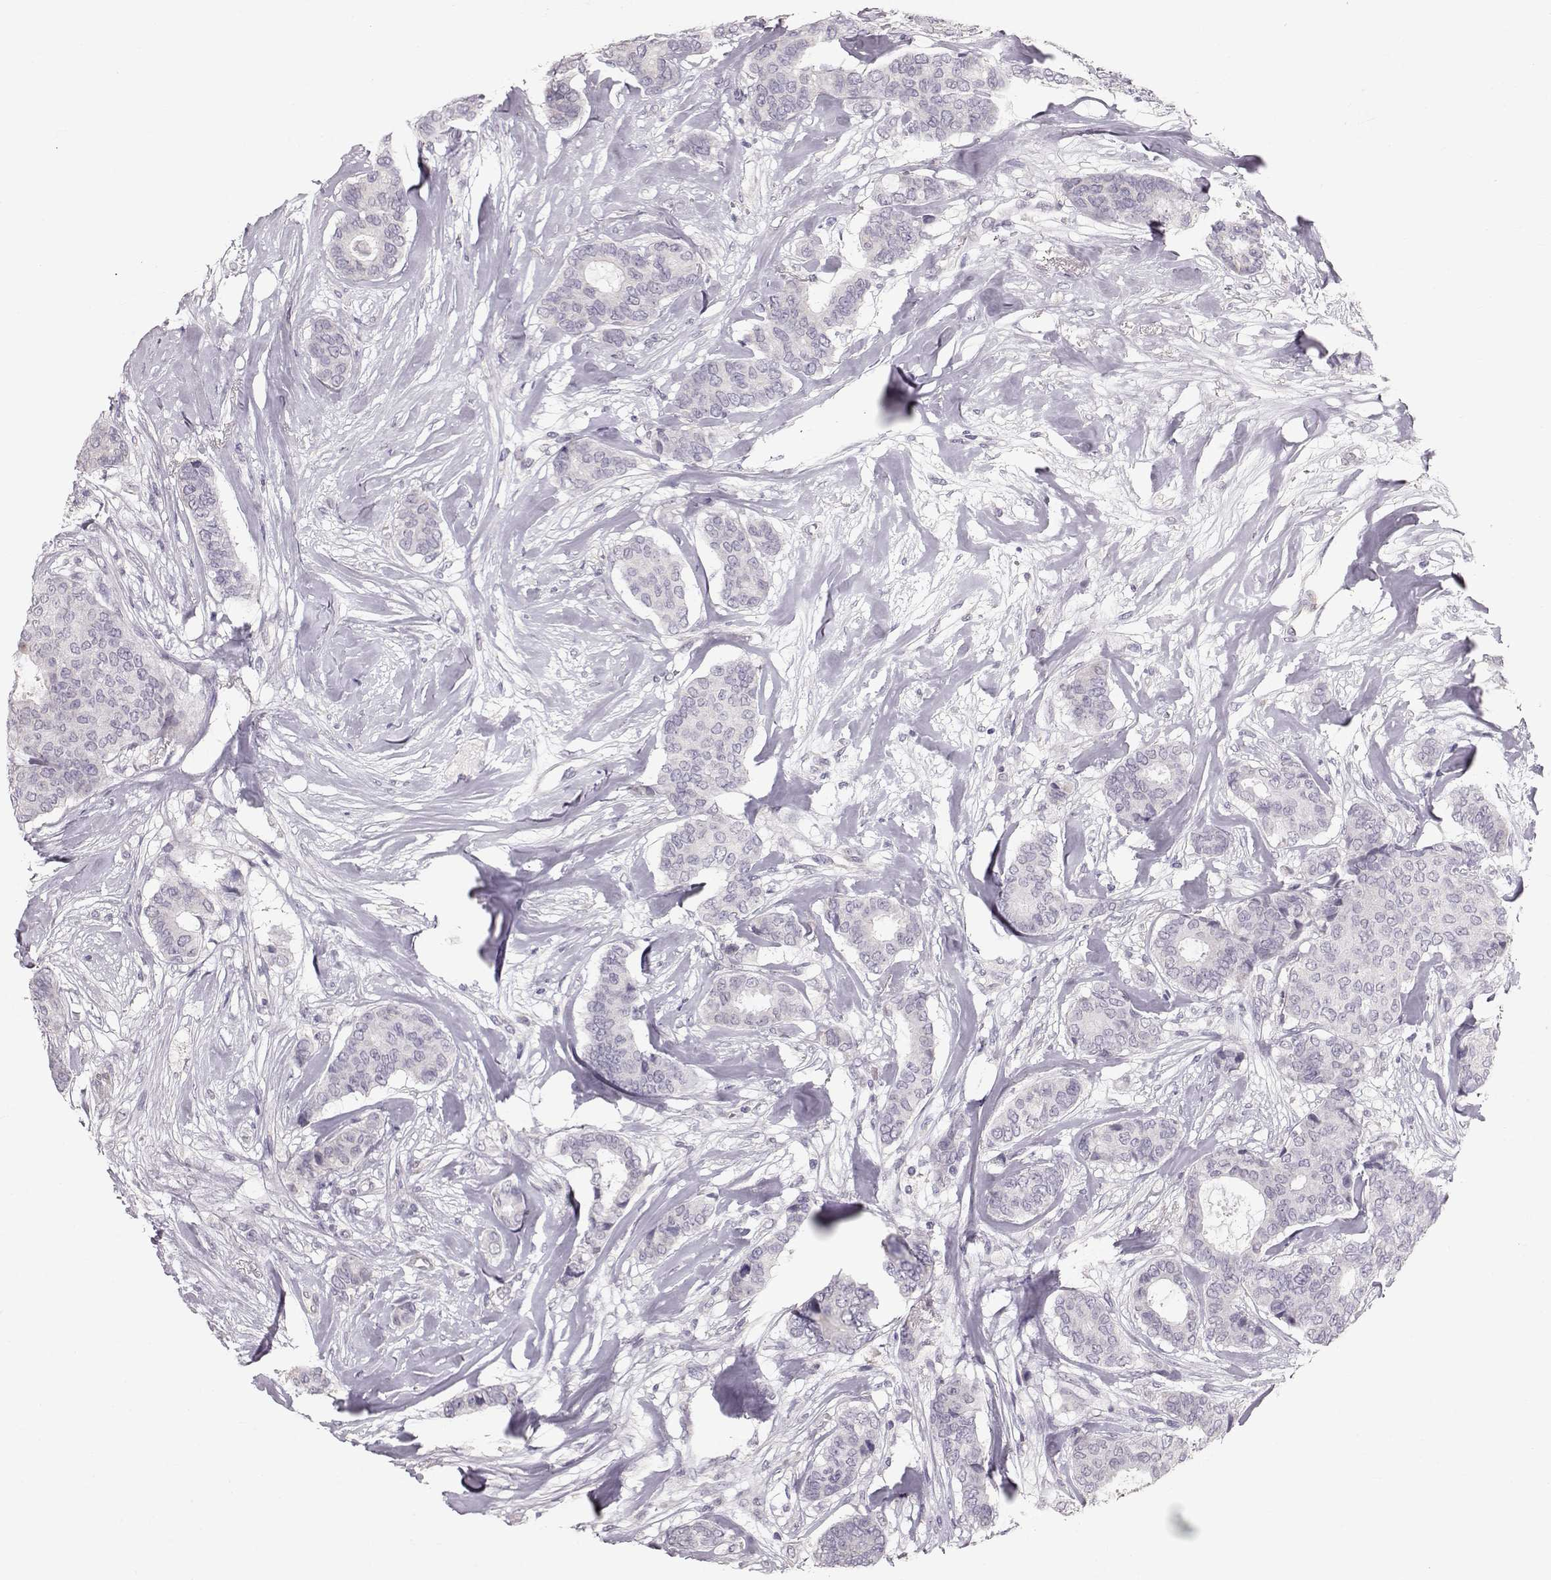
{"staining": {"intensity": "negative", "quantity": "none", "location": "none"}, "tissue": "breast cancer", "cell_type": "Tumor cells", "image_type": "cancer", "snomed": [{"axis": "morphology", "description": "Duct carcinoma"}, {"axis": "topography", "description": "Breast"}], "caption": "High magnification brightfield microscopy of breast cancer (invasive ductal carcinoma) stained with DAB (brown) and counterstained with hematoxylin (blue): tumor cells show no significant positivity.", "gene": "POU1F1", "patient": {"sex": "female", "age": 75}}